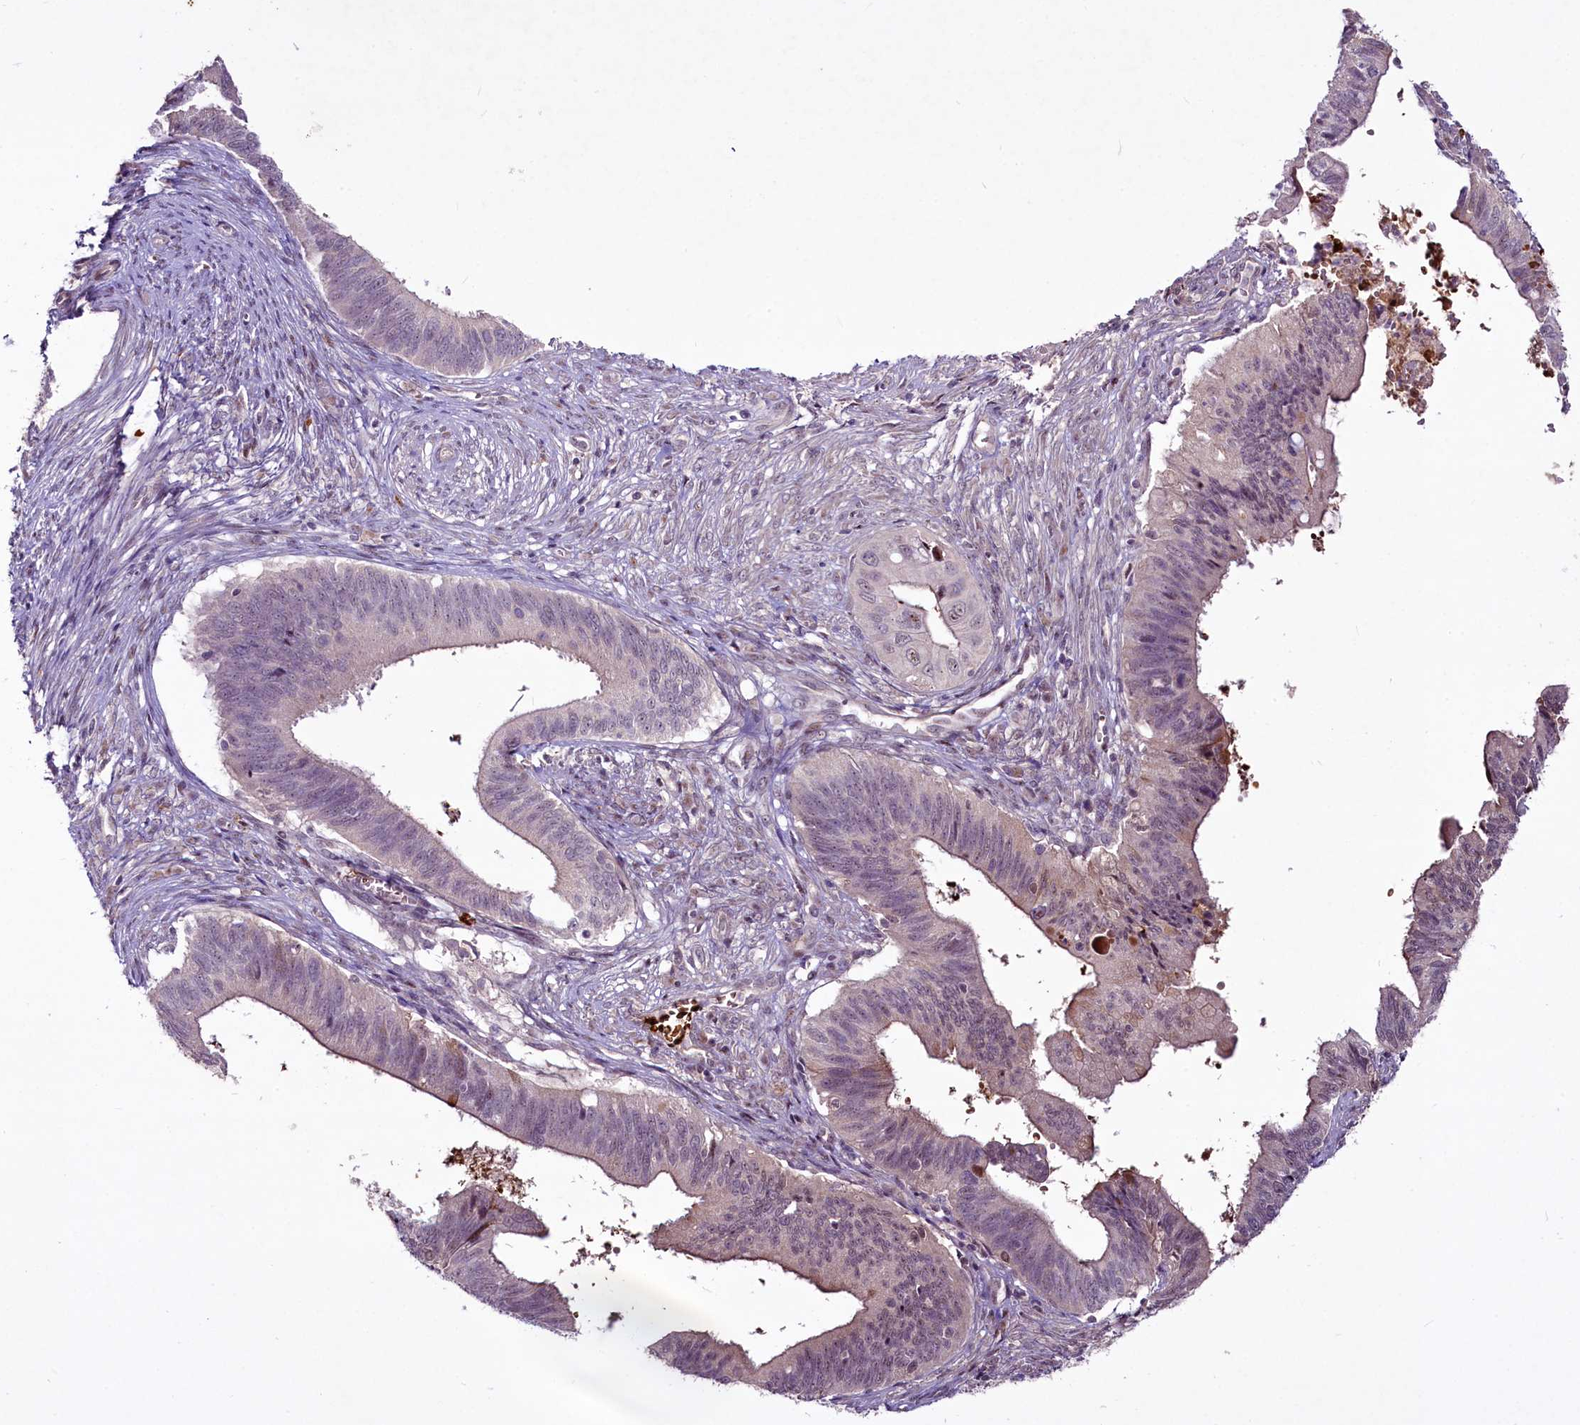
{"staining": {"intensity": "weak", "quantity": "<25%", "location": "nuclear"}, "tissue": "cervical cancer", "cell_type": "Tumor cells", "image_type": "cancer", "snomed": [{"axis": "morphology", "description": "Adenocarcinoma, NOS"}, {"axis": "topography", "description": "Cervix"}], "caption": "Immunohistochemistry (IHC) of cervical adenocarcinoma demonstrates no staining in tumor cells.", "gene": "SUSD3", "patient": {"sex": "female", "age": 42}}